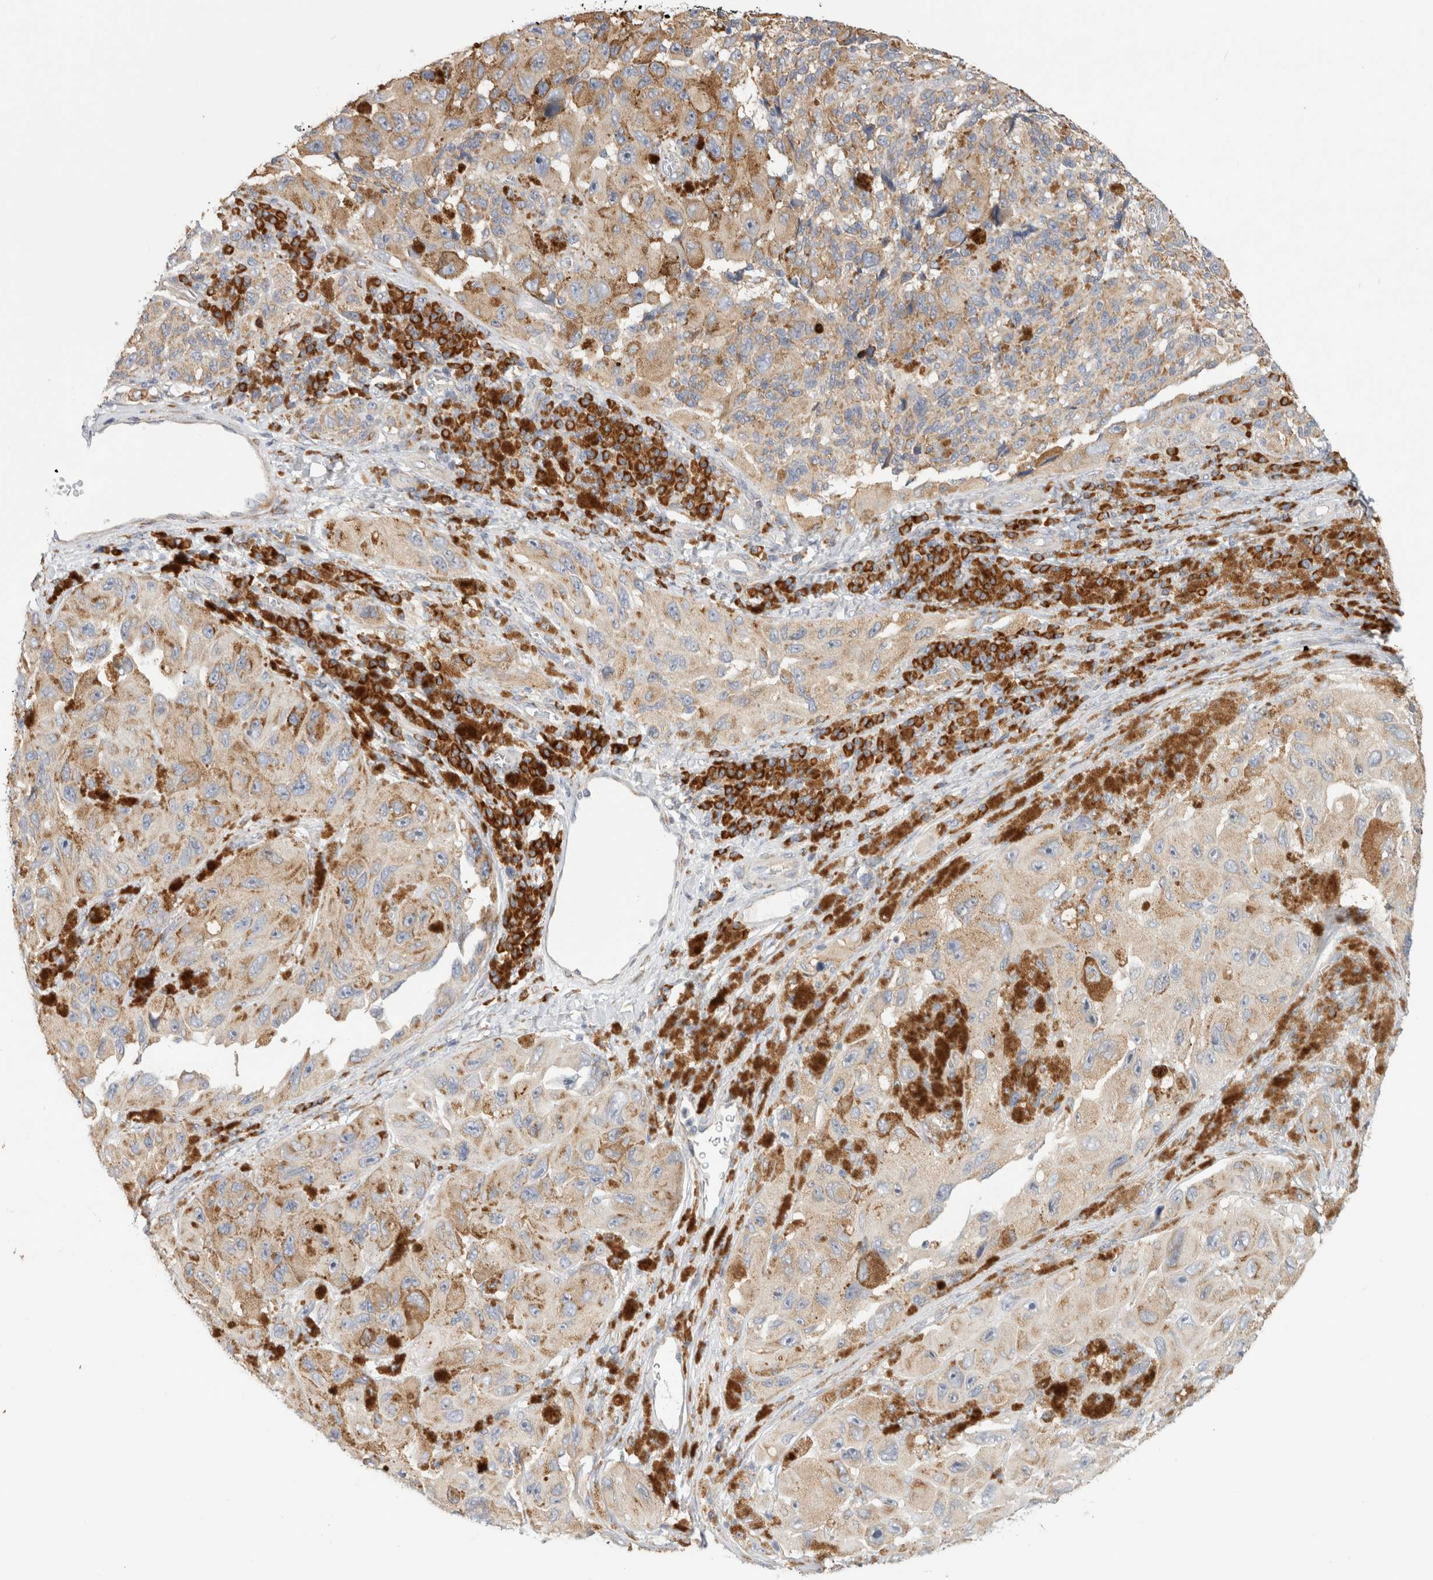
{"staining": {"intensity": "weak", "quantity": ">75%", "location": "cytoplasmic/membranous"}, "tissue": "melanoma", "cell_type": "Tumor cells", "image_type": "cancer", "snomed": [{"axis": "morphology", "description": "Malignant melanoma, NOS"}, {"axis": "topography", "description": "Skin"}], "caption": "About >75% of tumor cells in human malignant melanoma show weak cytoplasmic/membranous protein staining as visualized by brown immunohistochemical staining.", "gene": "RPN2", "patient": {"sex": "female", "age": 73}}